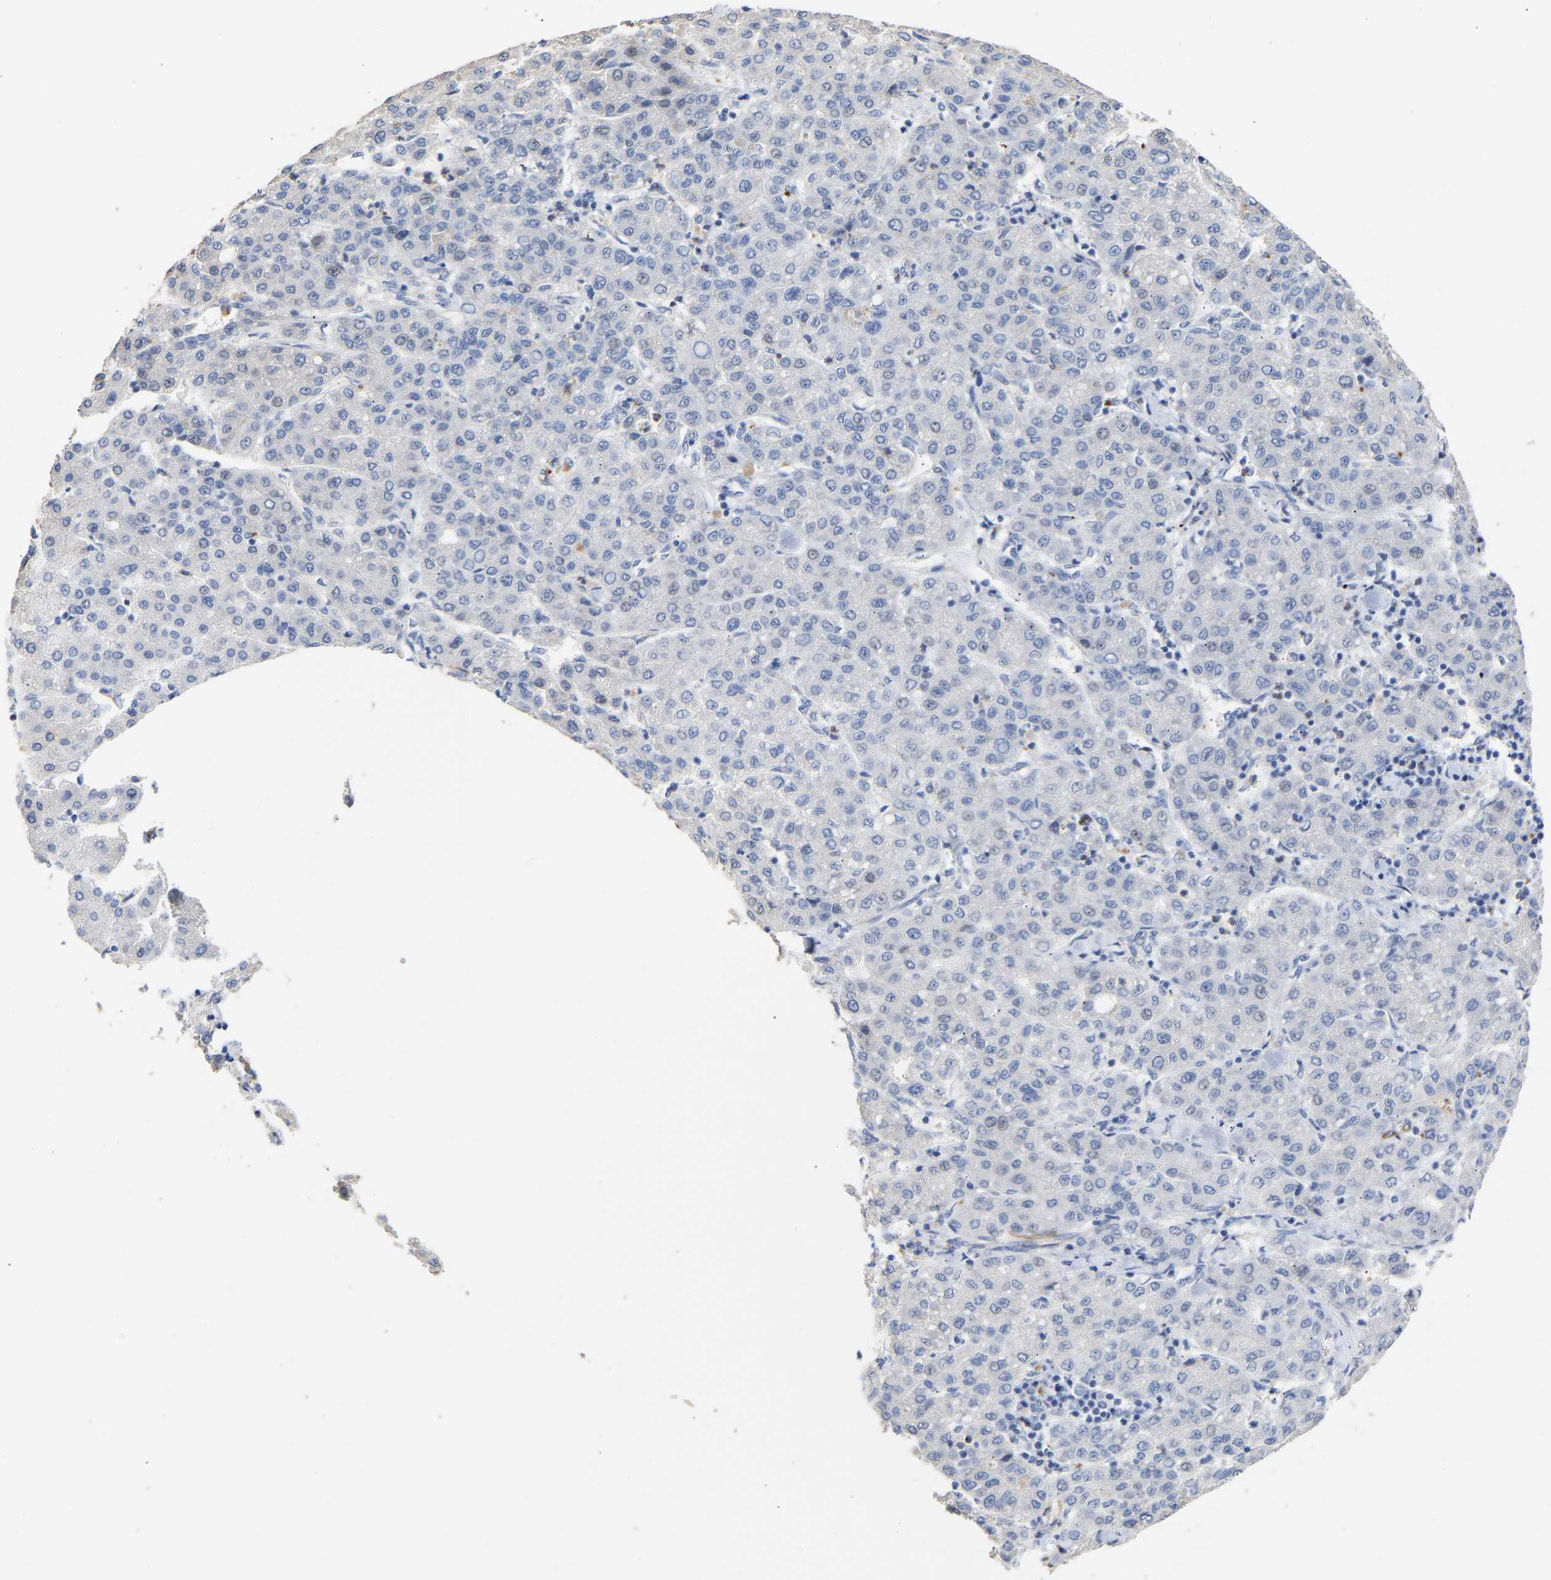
{"staining": {"intensity": "negative", "quantity": "none", "location": "none"}, "tissue": "liver cancer", "cell_type": "Tumor cells", "image_type": "cancer", "snomed": [{"axis": "morphology", "description": "Carcinoma, Hepatocellular, NOS"}, {"axis": "topography", "description": "Liver"}], "caption": "An IHC micrograph of liver cancer is shown. There is no staining in tumor cells of liver cancer. (DAB immunohistochemistry (IHC) visualized using brightfield microscopy, high magnification).", "gene": "AMPH", "patient": {"sex": "male", "age": 65}}